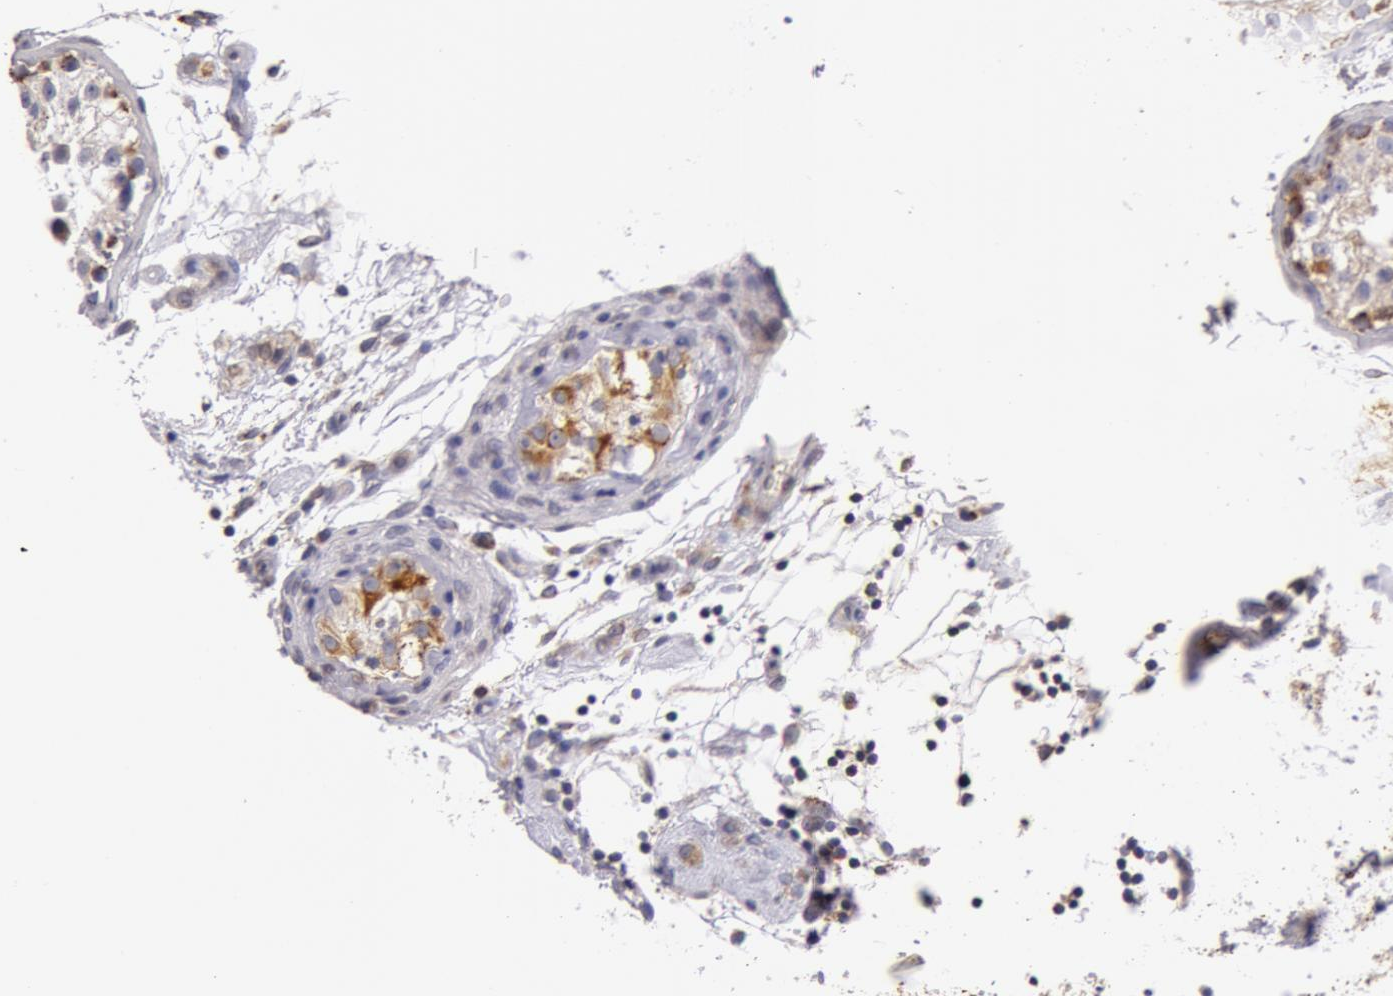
{"staining": {"intensity": "moderate", "quantity": "<25%", "location": "cytoplasmic/membranous"}, "tissue": "testis", "cell_type": "Cells in seminiferous ducts", "image_type": "normal", "snomed": [{"axis": "morphology", "description": "Normal tissue, NOS"}, {"axis": "topography", "description": "Testis"}], "caption": "Human testis stained with a brown dye exhibits moderate cytoplasmic/membranous positive staining in approximately <25% of cells in seminiferous ducts.", "gene": "KRT18", "patient": {"sex": "male", "age": 24}}